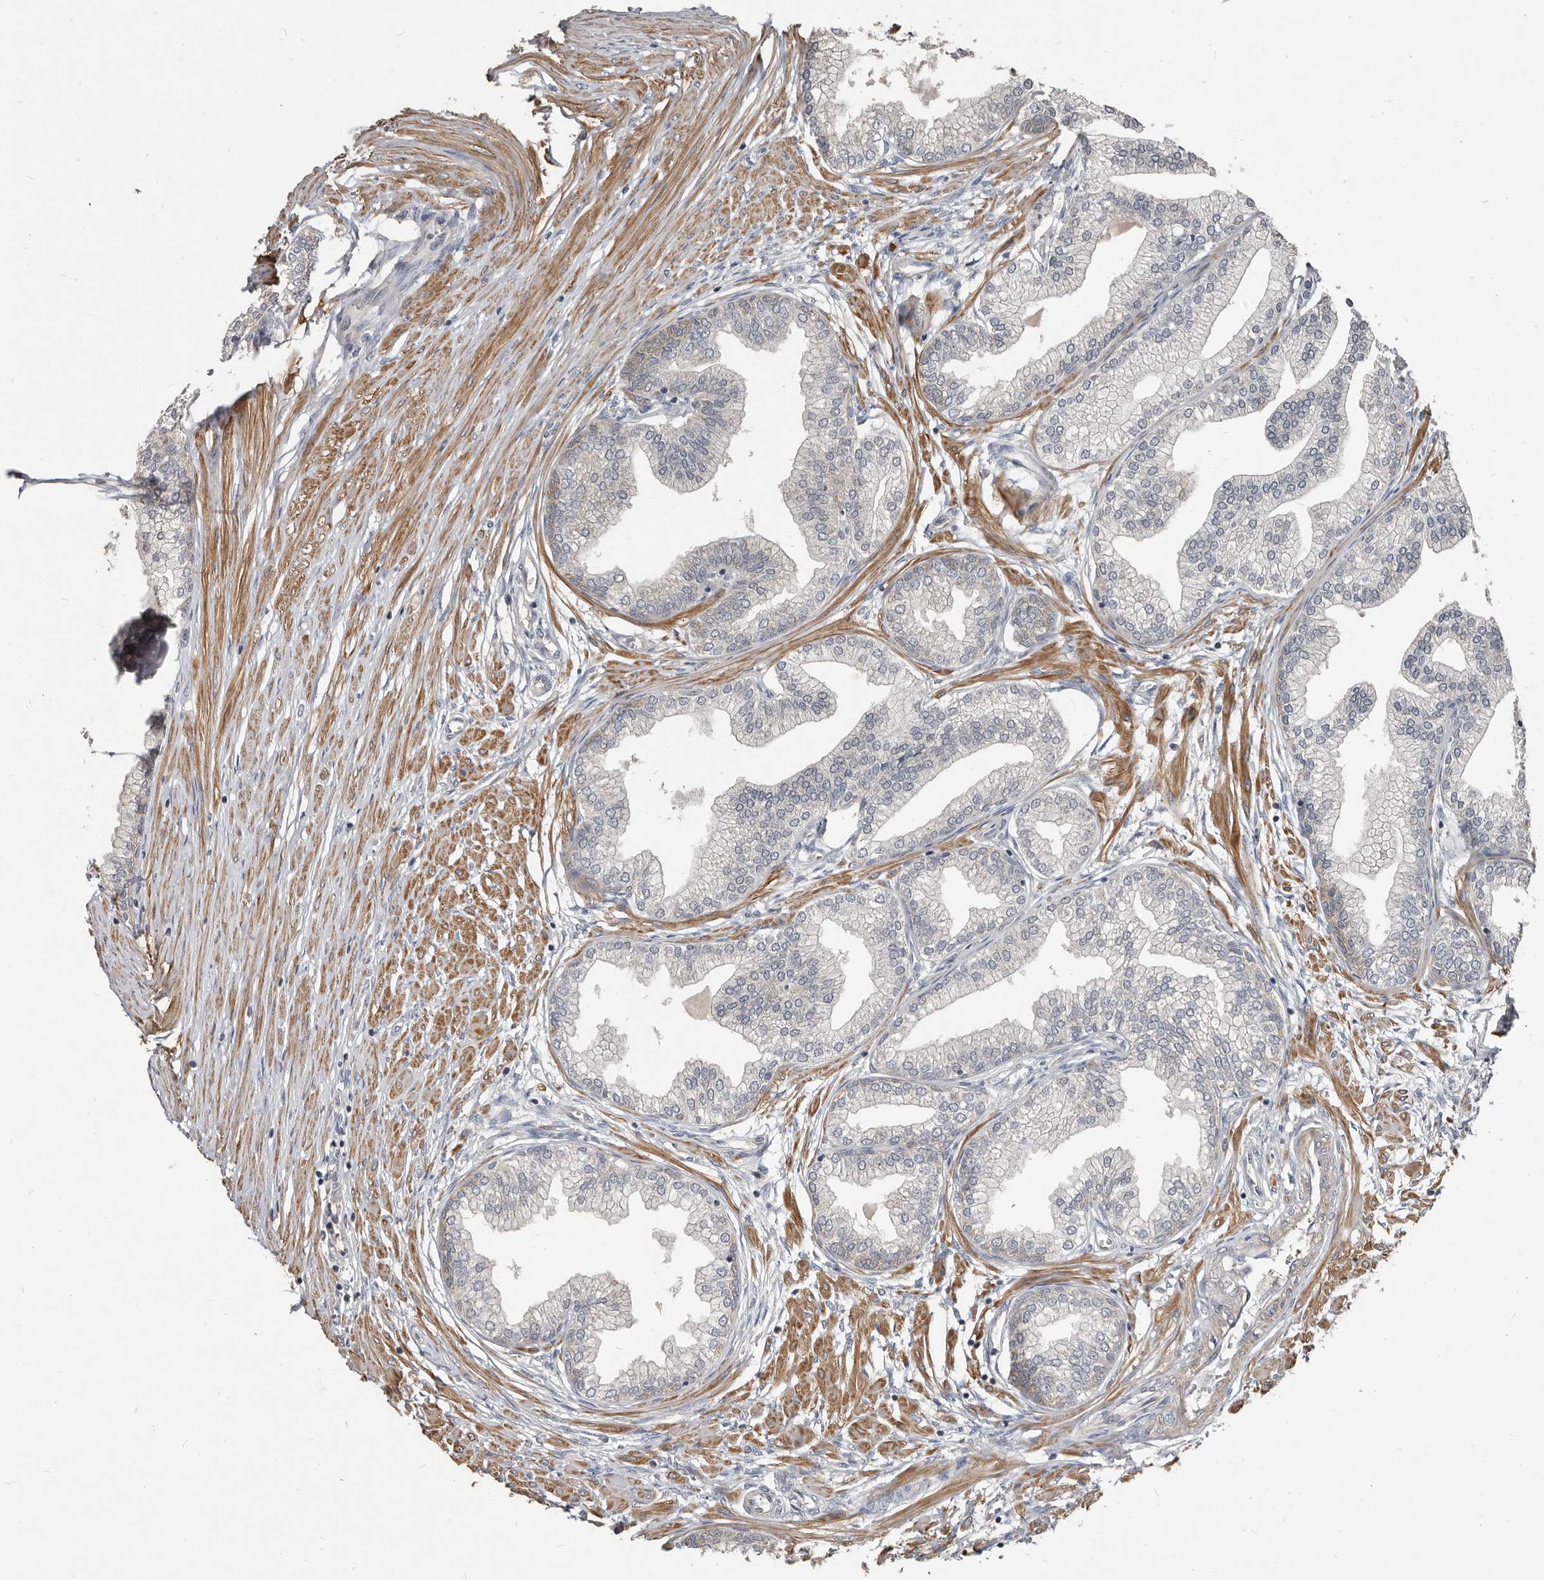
{"staining": {"intensity": "moderate", "quantity": "<25%", "location": "cytoplasmic/membranous"}, "tissue": "prostate", "cell_type": "Glandular cells", "image_type": "normal", "snomed": [{"axis": "morphology", "description": "Normal tissue, NOS"}, {"axis": "morphology", "description": "Urothelial carcinoma, Low grade"}, {"axis": "topography", "description": "Urinary bladder"}, {"axis": "topography", "description": "Prostate"}], "caption": "Immunohistochemistry of benign prostate demonstrates low levels of moderate cytoplasmic/membranous staining in about <25% of glandular cells.", "gene": "AKNAD1", "patient": {"sex": "male", "age": 60}}